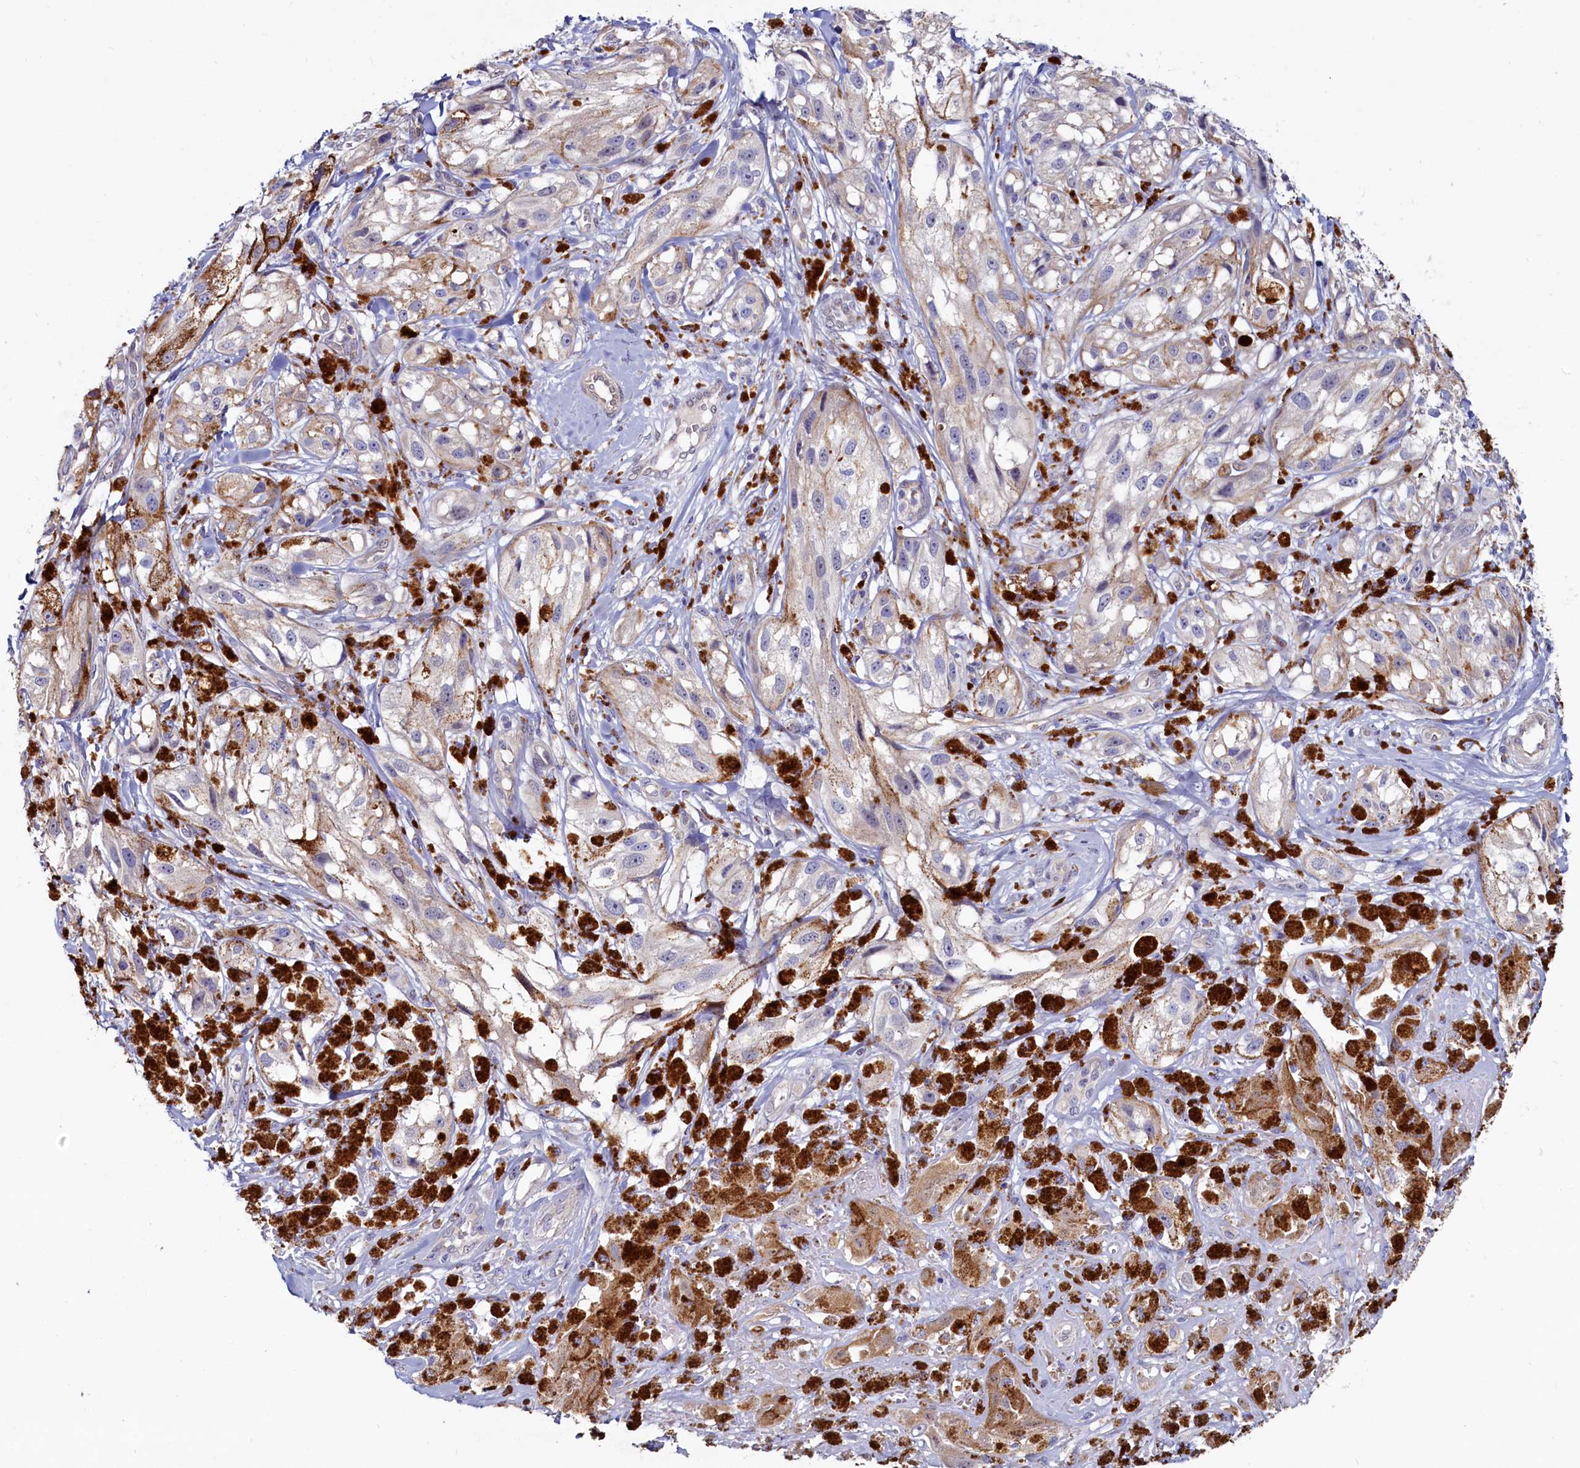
{"staining": {"intensity": "negative", "quantity": "none", "location": "none"}, "tissue": "melanoma", "cell_type": "Tumor cells", "image_type": "cancer", "snomed": [{"axis": "morphology", "description": "Malignant melanoma, NOS"}, {"axis": "topography", "description": "Skin"}], "caption": "This is an immunohistochemistry (IHC) histopathology image of melanoma. There is no expression in tumor cells.", "gene": "ASTE1", "patient": {"sex": "male", "age": 88}}